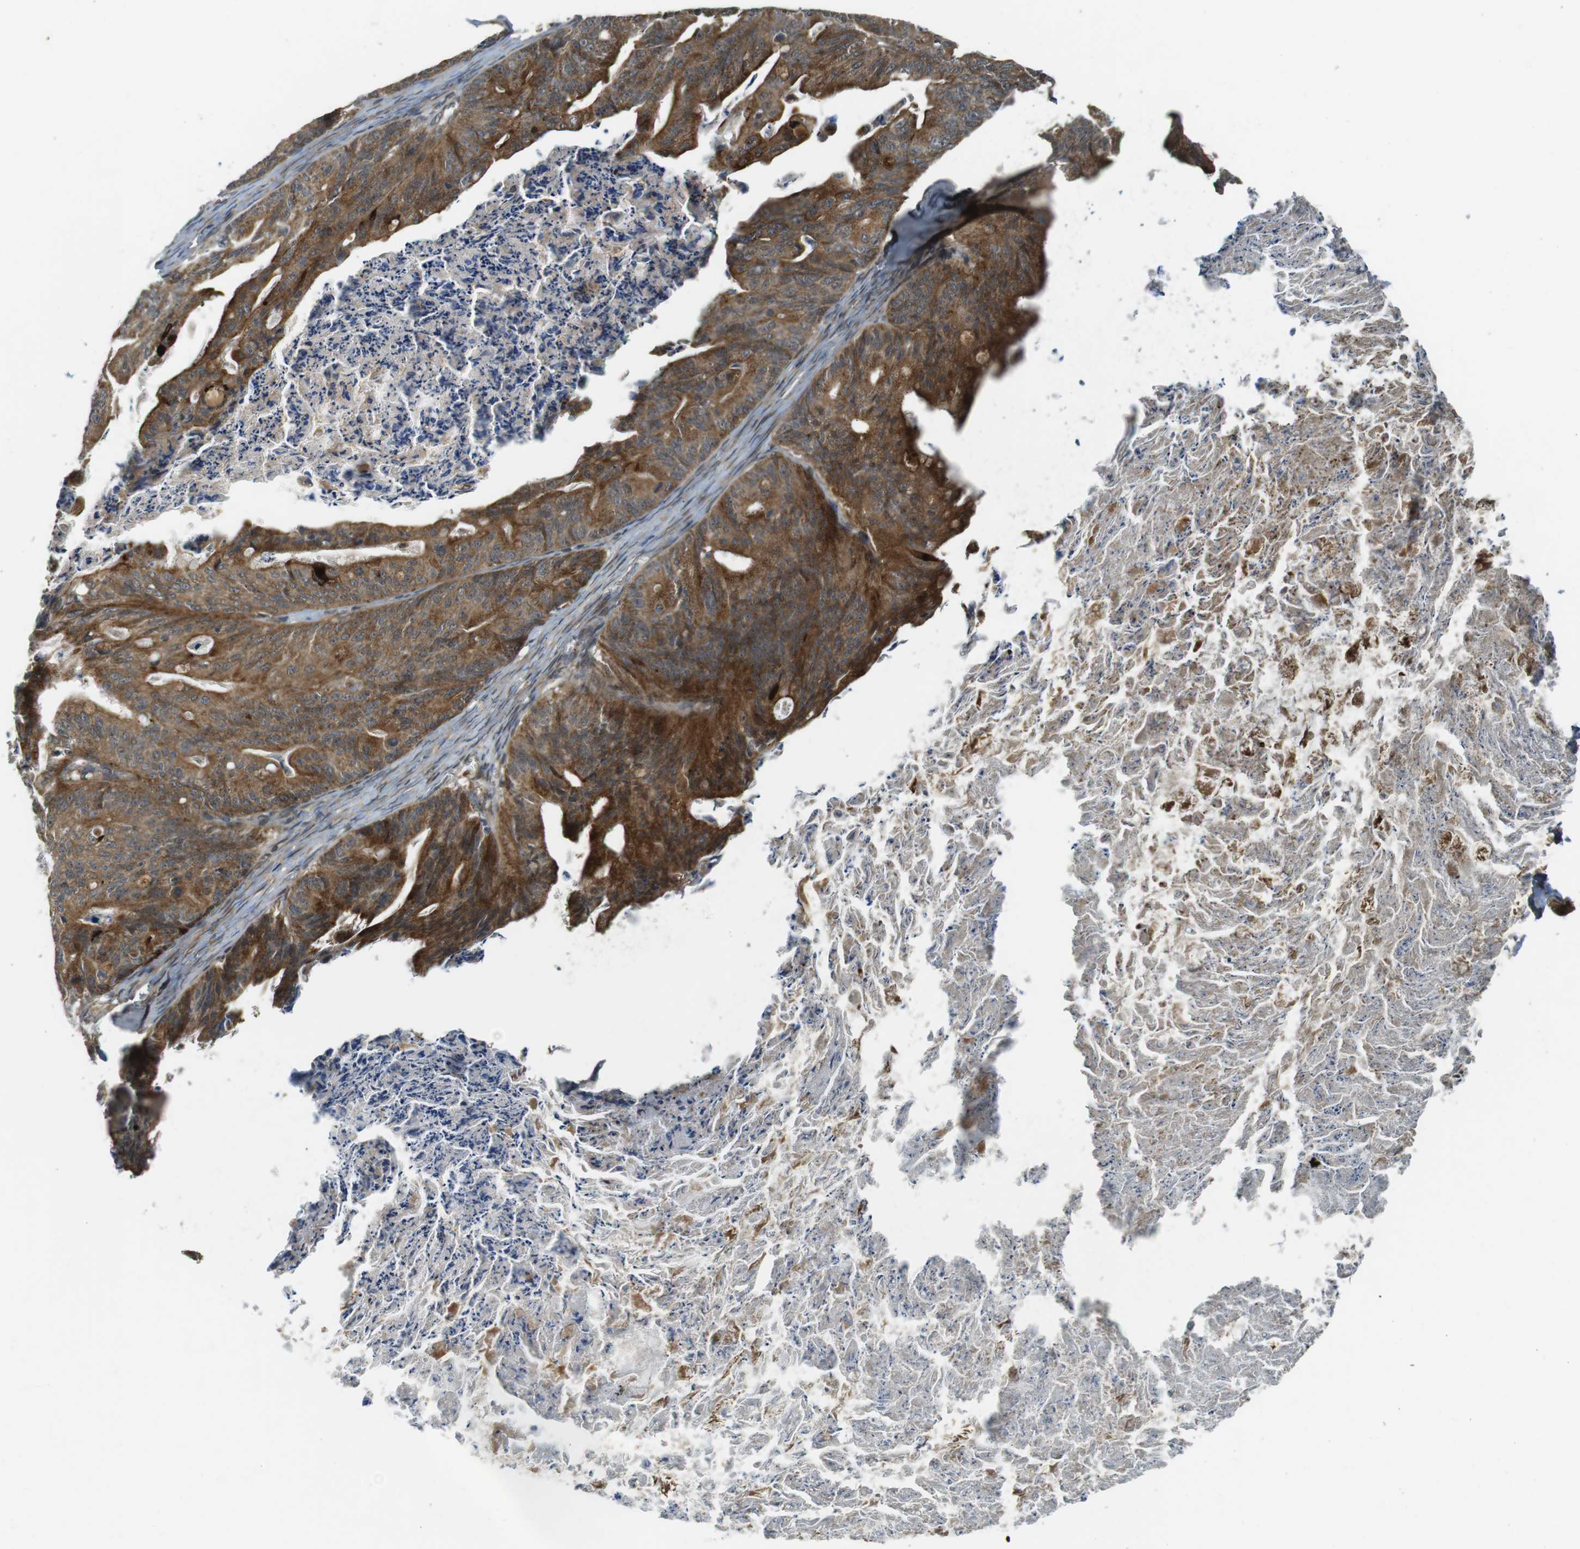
{"staining": {"intensity": "strong", "quantity": ">75%", "location": "cytoplasmic/membranous"}, "tissue": "ovarian cancer", "cell_type": "Tumor cells", "image_type": "cancer", "snomed": [{"axis": "morphology", "description": "Cystadenocarcinoma, mucinous, NOS"}, {"axis": "topography", "description": "Ovary"}], "caption": "IHC staining of mucinous cystadenocarcinoma (ovarian), which exhibits high levels of strong cytoplasmic/membranous staining in about >75% of tumor cells indicating strong cytoplasmic/membranous protein expression. The staining was performed using DAB (3,3'-diaminobenzidine) (brown) for protein detection and nuclei were counterstained in hematoxylin (blue).", "gene": "IFFO2", "patient": {"sex": "female", "age": 37}}